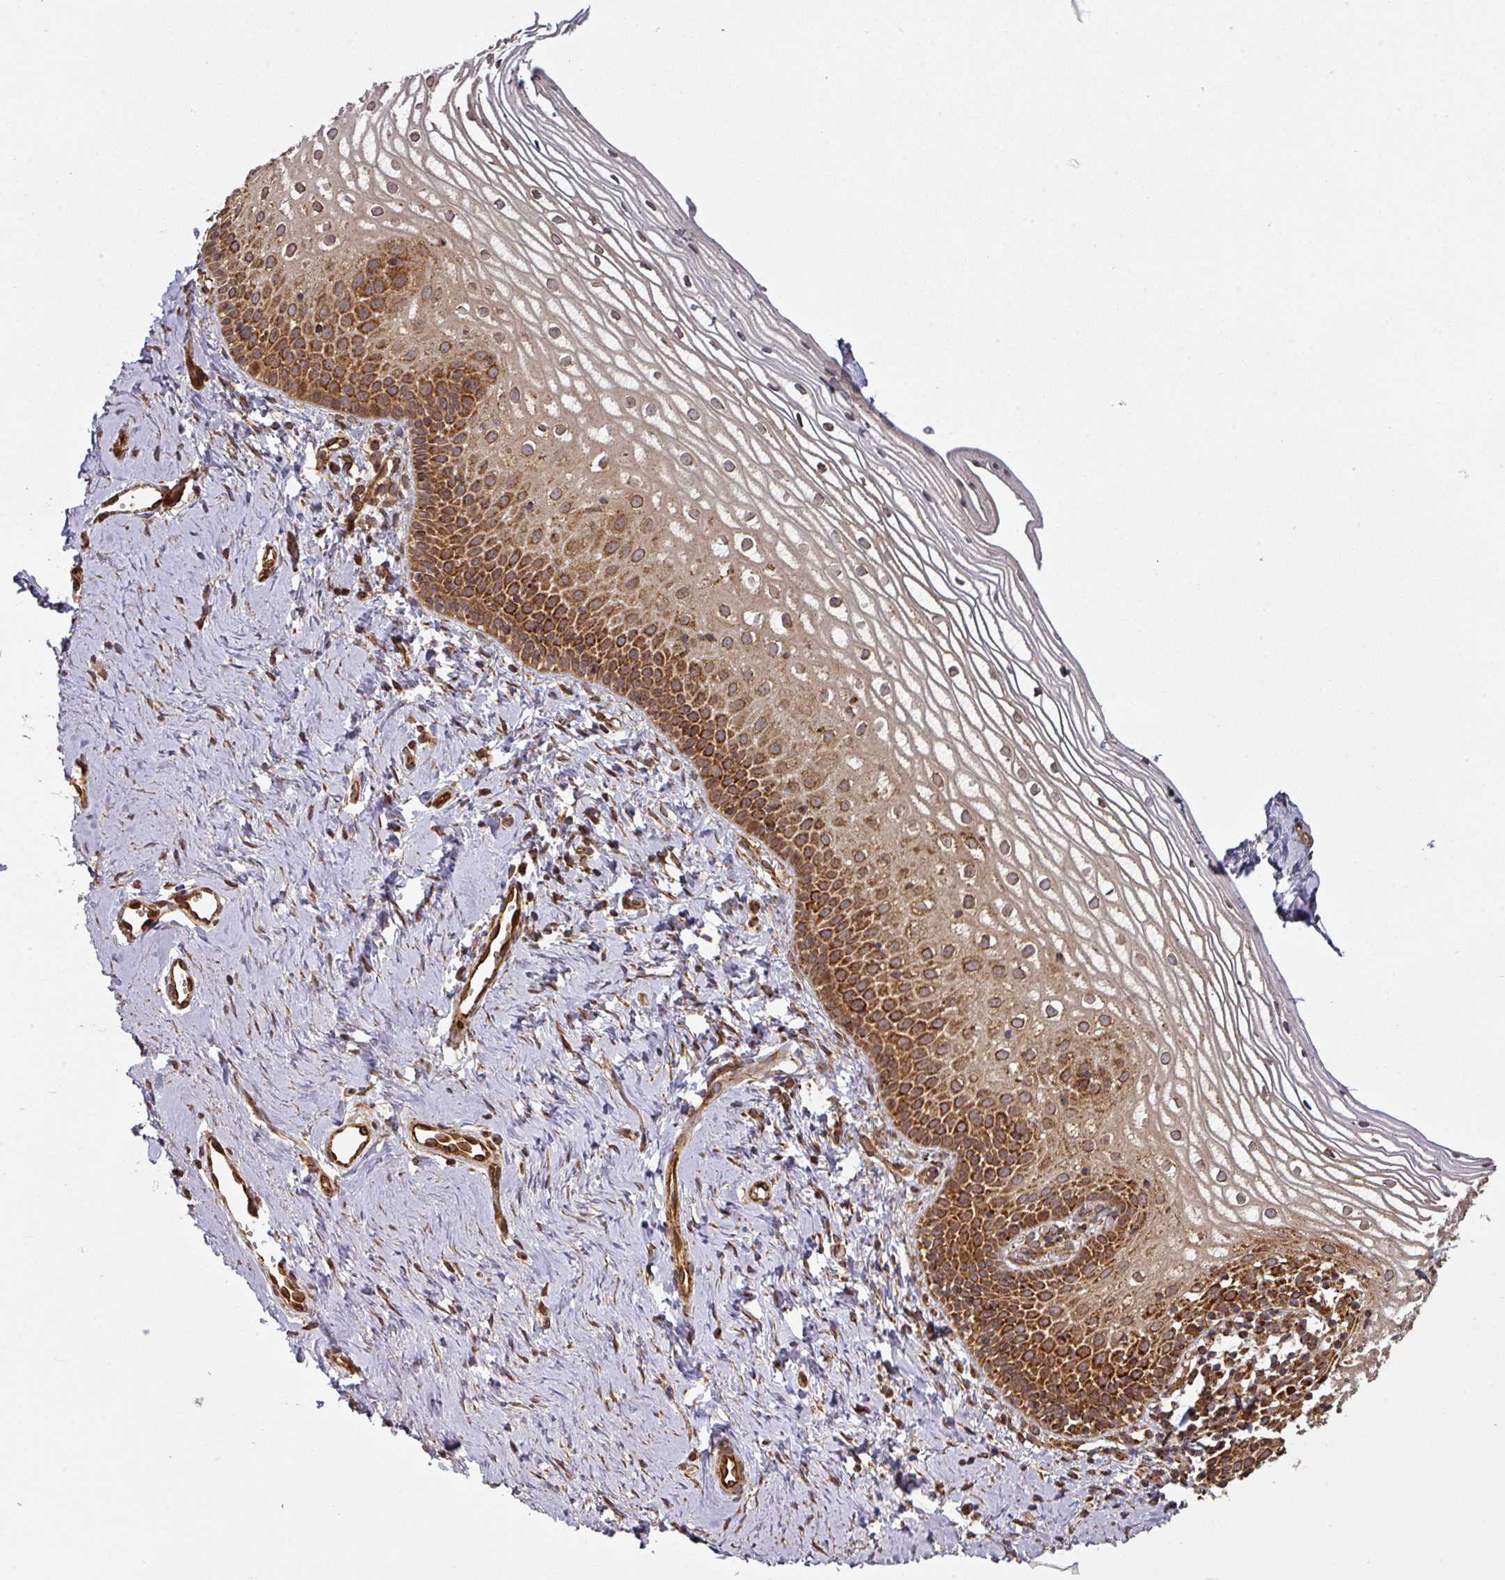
{"staining": {"intensity": "strong", "quantity": ">75%", "location": "cytoplasmic/membranous"}, "tissue": "vagina", "cell_type": "Squamous epithelial cells", "image_type": "normal", "snomed": [{"axis": "morphology", "description": "Normal tissue, NOS"}, {"axis": "topography", "description": "Vagina"}], "caption": "A high-resolution micrograph shows IHC staining of benign vagina, which shows strong cytoplasmic/membranous expression in approximately >75% of squamous epithelial cells.", "gene": "TRAP1", "patient": {"sex": "female", "age": 56}}